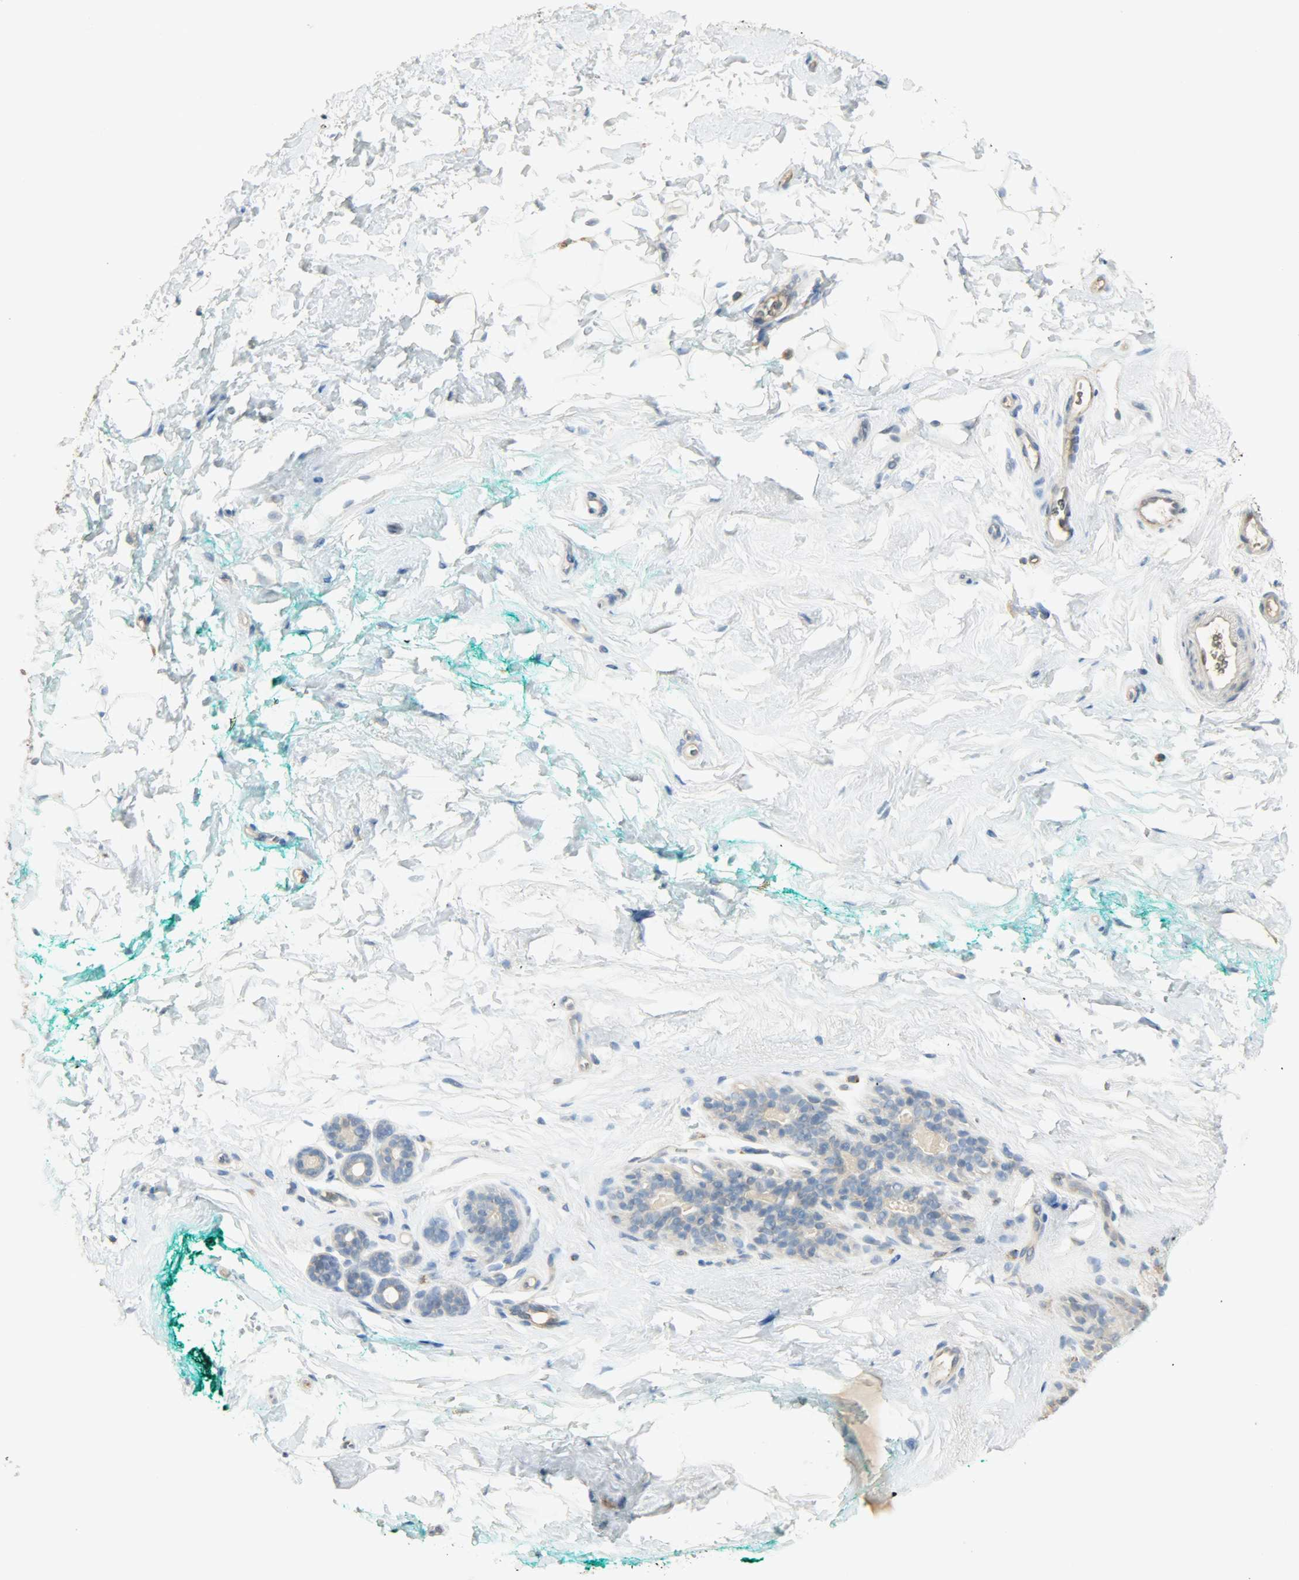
{"staining": {"intensity": "negative", "quantity": "none", "location": "none"}, "tissue": "breast", "cell_type": "Adipocytes", "image_type": "normal", "snomed": [{"axis": "morphology", "description": "Normal tissue, NOS"}, {"axis": "topography", "description": "Breast"}], "caption": "The immunohistochemistry (IHC) histopathology image has no significant staining in adipocytes of breast. (DAB (3,3'-diaminobenzidine) immunohistochemistry (IHC), high magnification).", "gene": "NNT", "patient": {"sex": "female", "age": 52}}